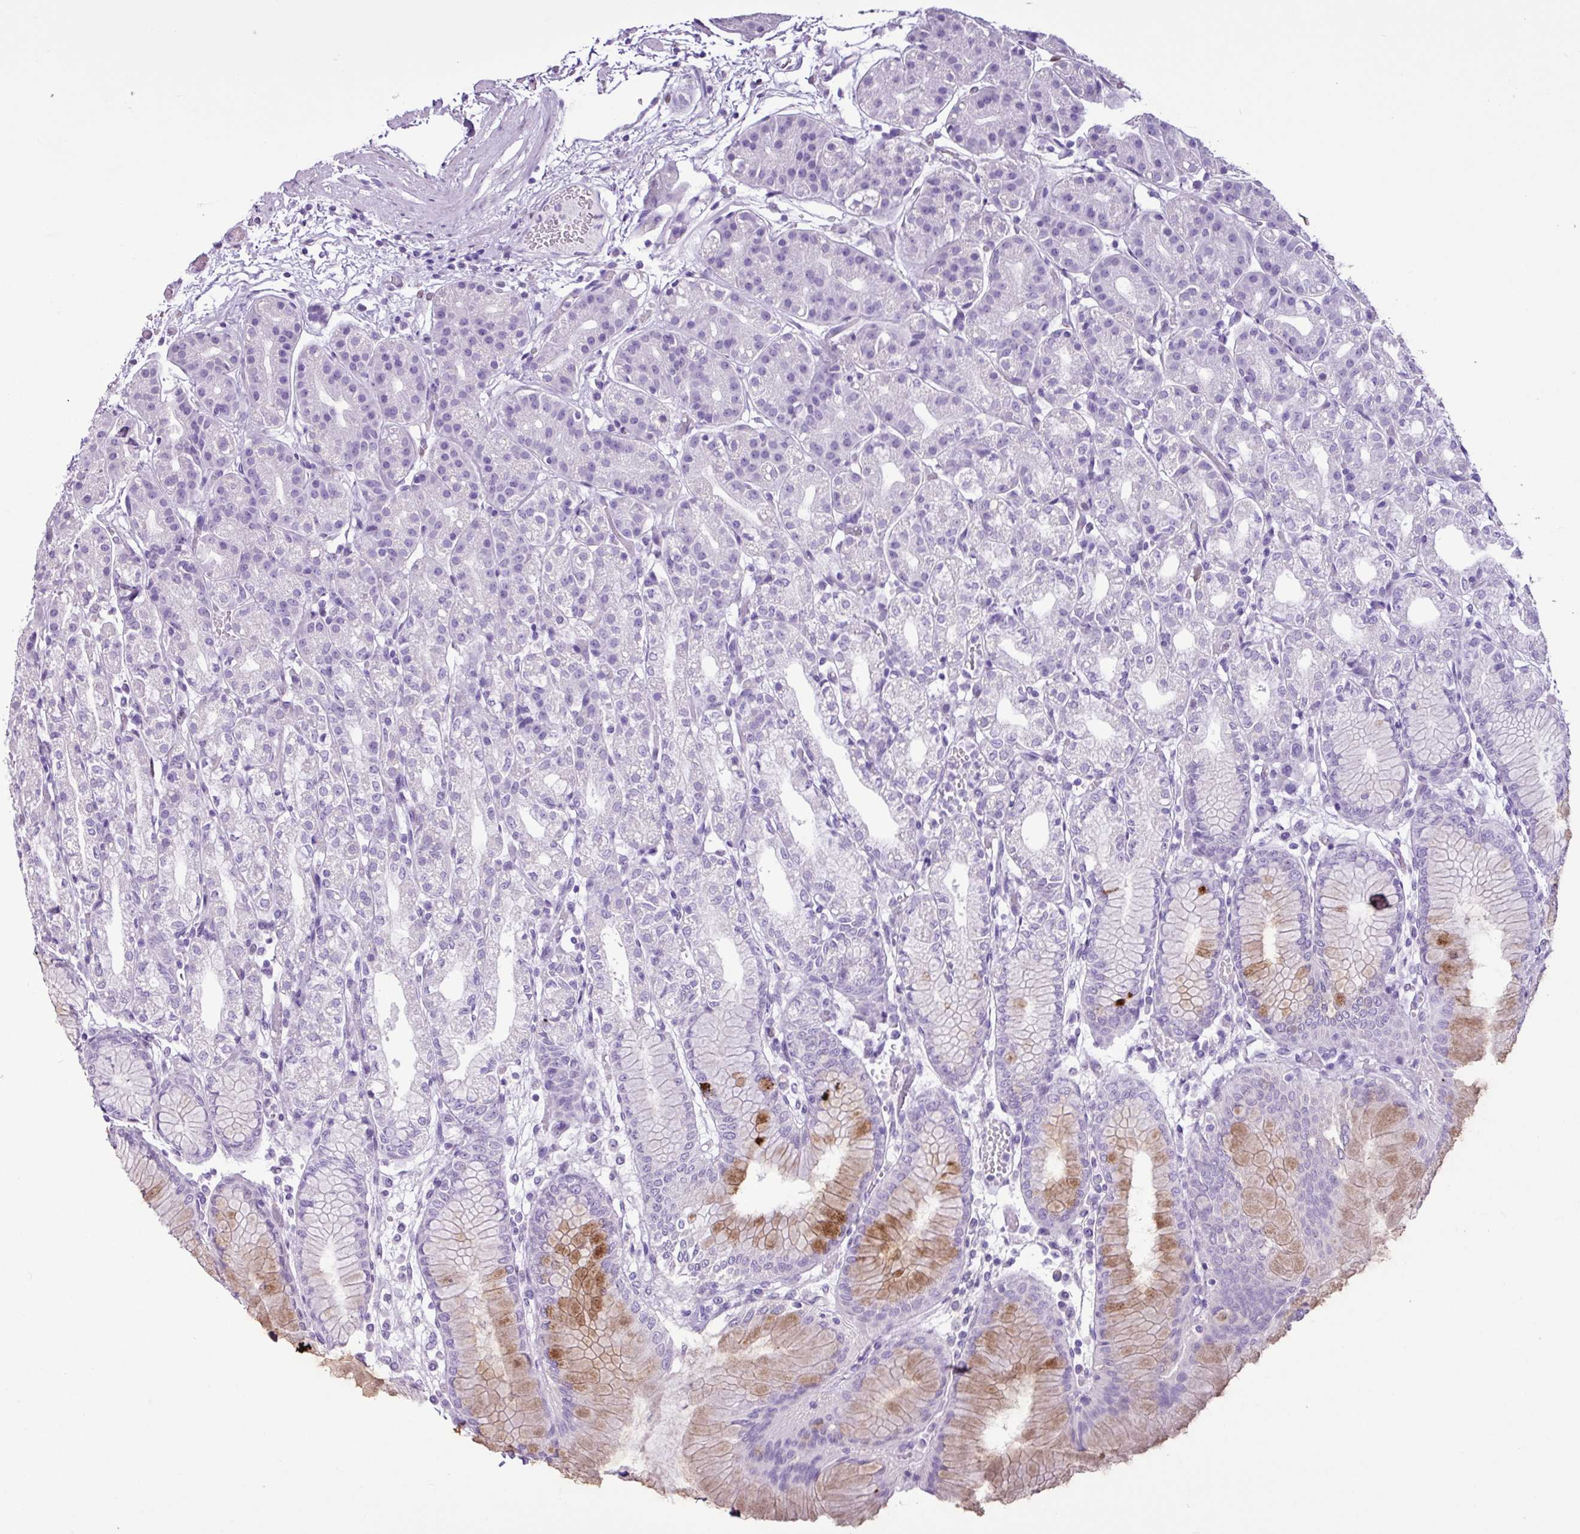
{"staining": {"intensity": "moderate", "quantity": "<25%", "location": "cytoplasmic/membranous"}, "tissue": "stomach", "cell_type": "Glandular cells", "image_type": "normal", "snomed": [{"axis": "morphology", "description": "Normal tissue, NOS"}, {"axis": "topography", "description": "Stomach"}], "caption": "A brown stain highlights moderate cytoplasmic/membranous positivity of a protein in glandular cells of normal stomach.", "gene": "PGR", "patient": {"sex": "female", "age": 57}}